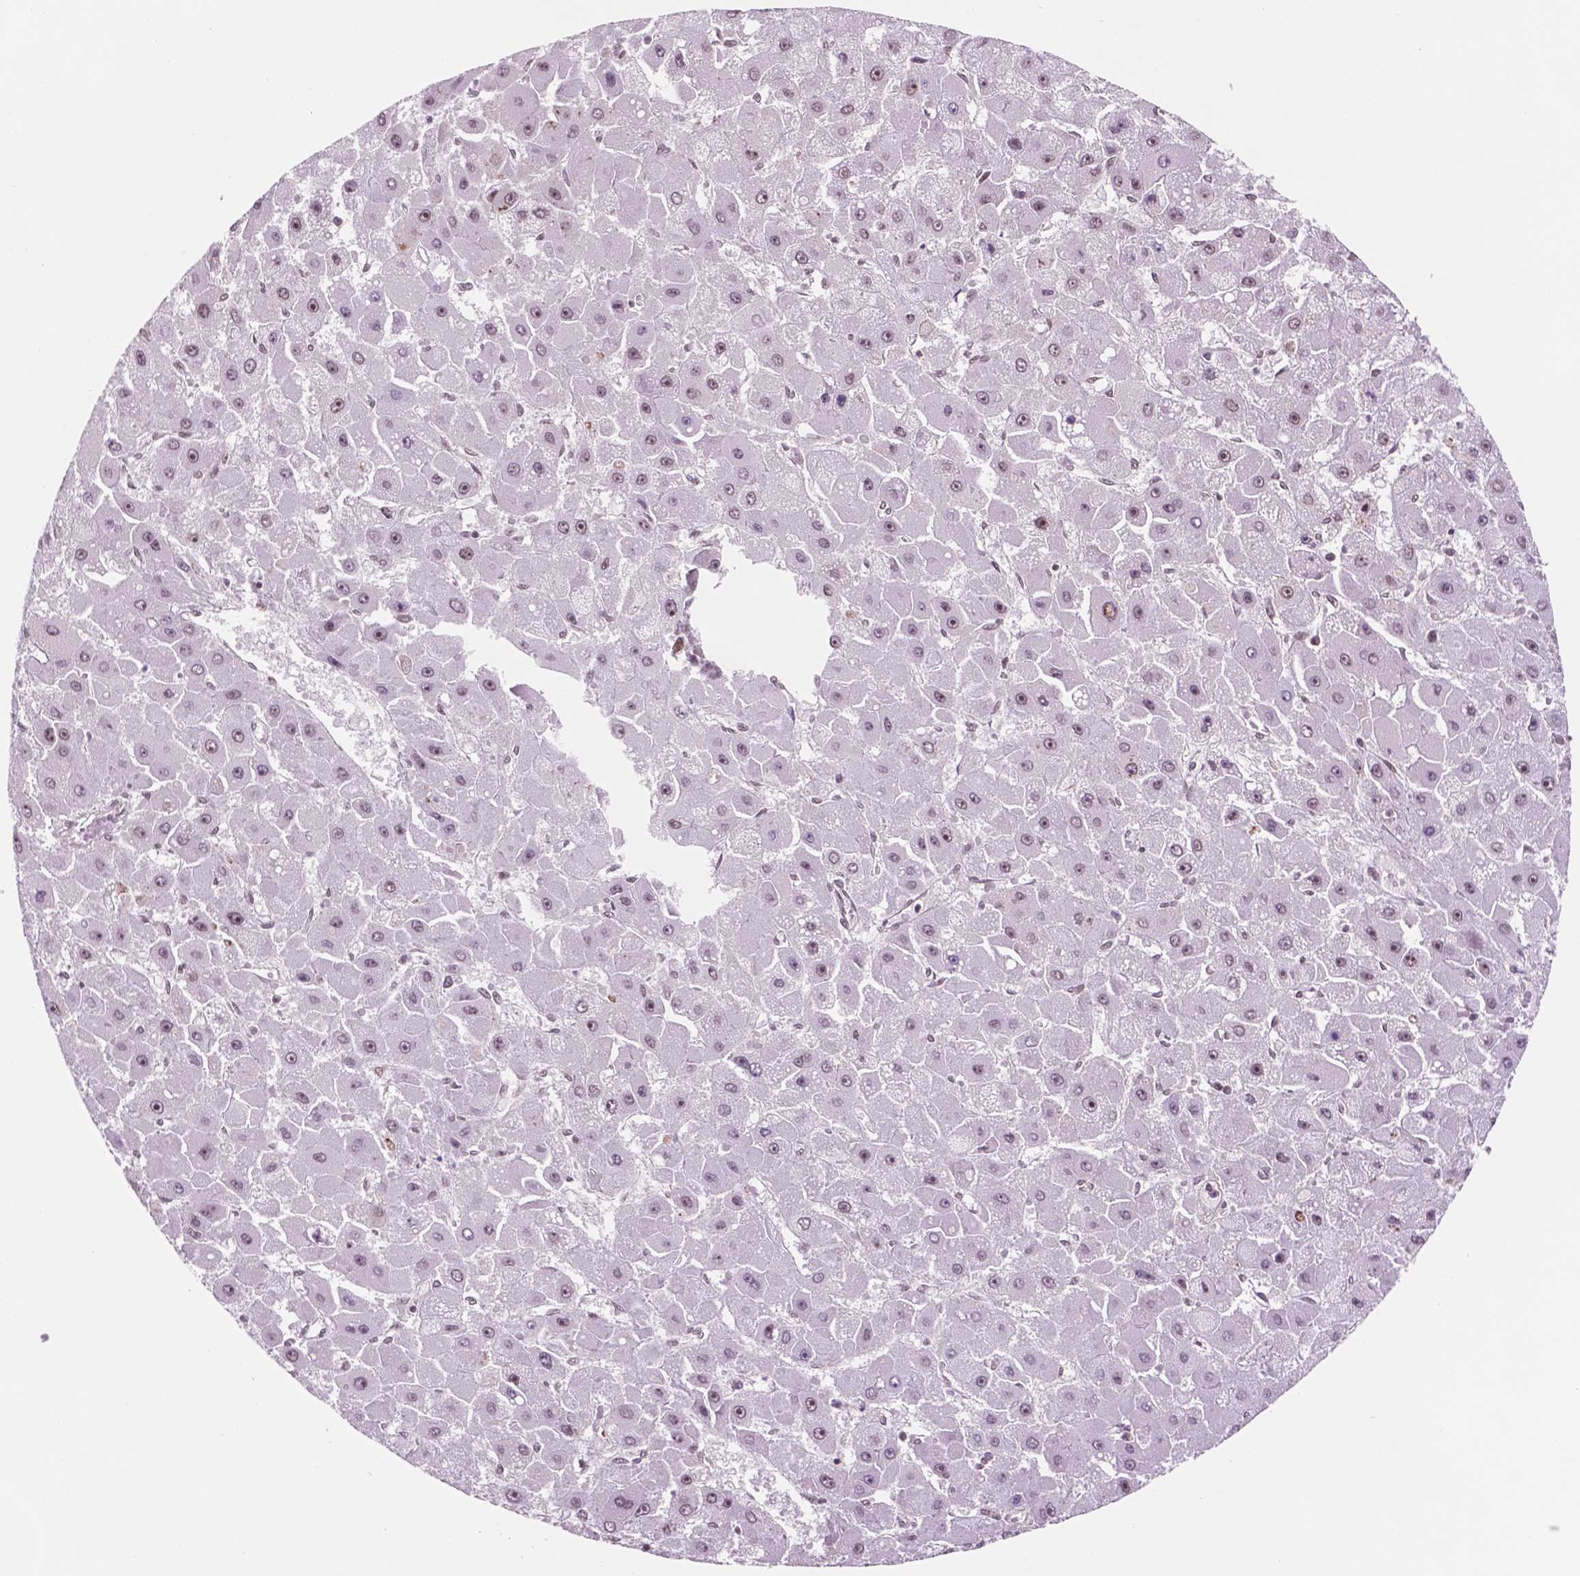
{"staining": {"intensity": "moderate", "quantity": ">75%", "location": "nuclear"}, "tissue": "liver cancer", "cell_type": "Tumor cells", "image_type": "cancer", "snomed": [{"axis": "morphology", "description": "Carcinoma, Hepatocellular, NOS"}, {"axis": "topography", "description": "Liver"}], "caption": "Protein staining of liver cancer tissue demonstrates moderate nuclear positivity in approximately >75% of tumor cells.", "gene": "POLR2E", "patient": {"sex": "female", "age": 25}}